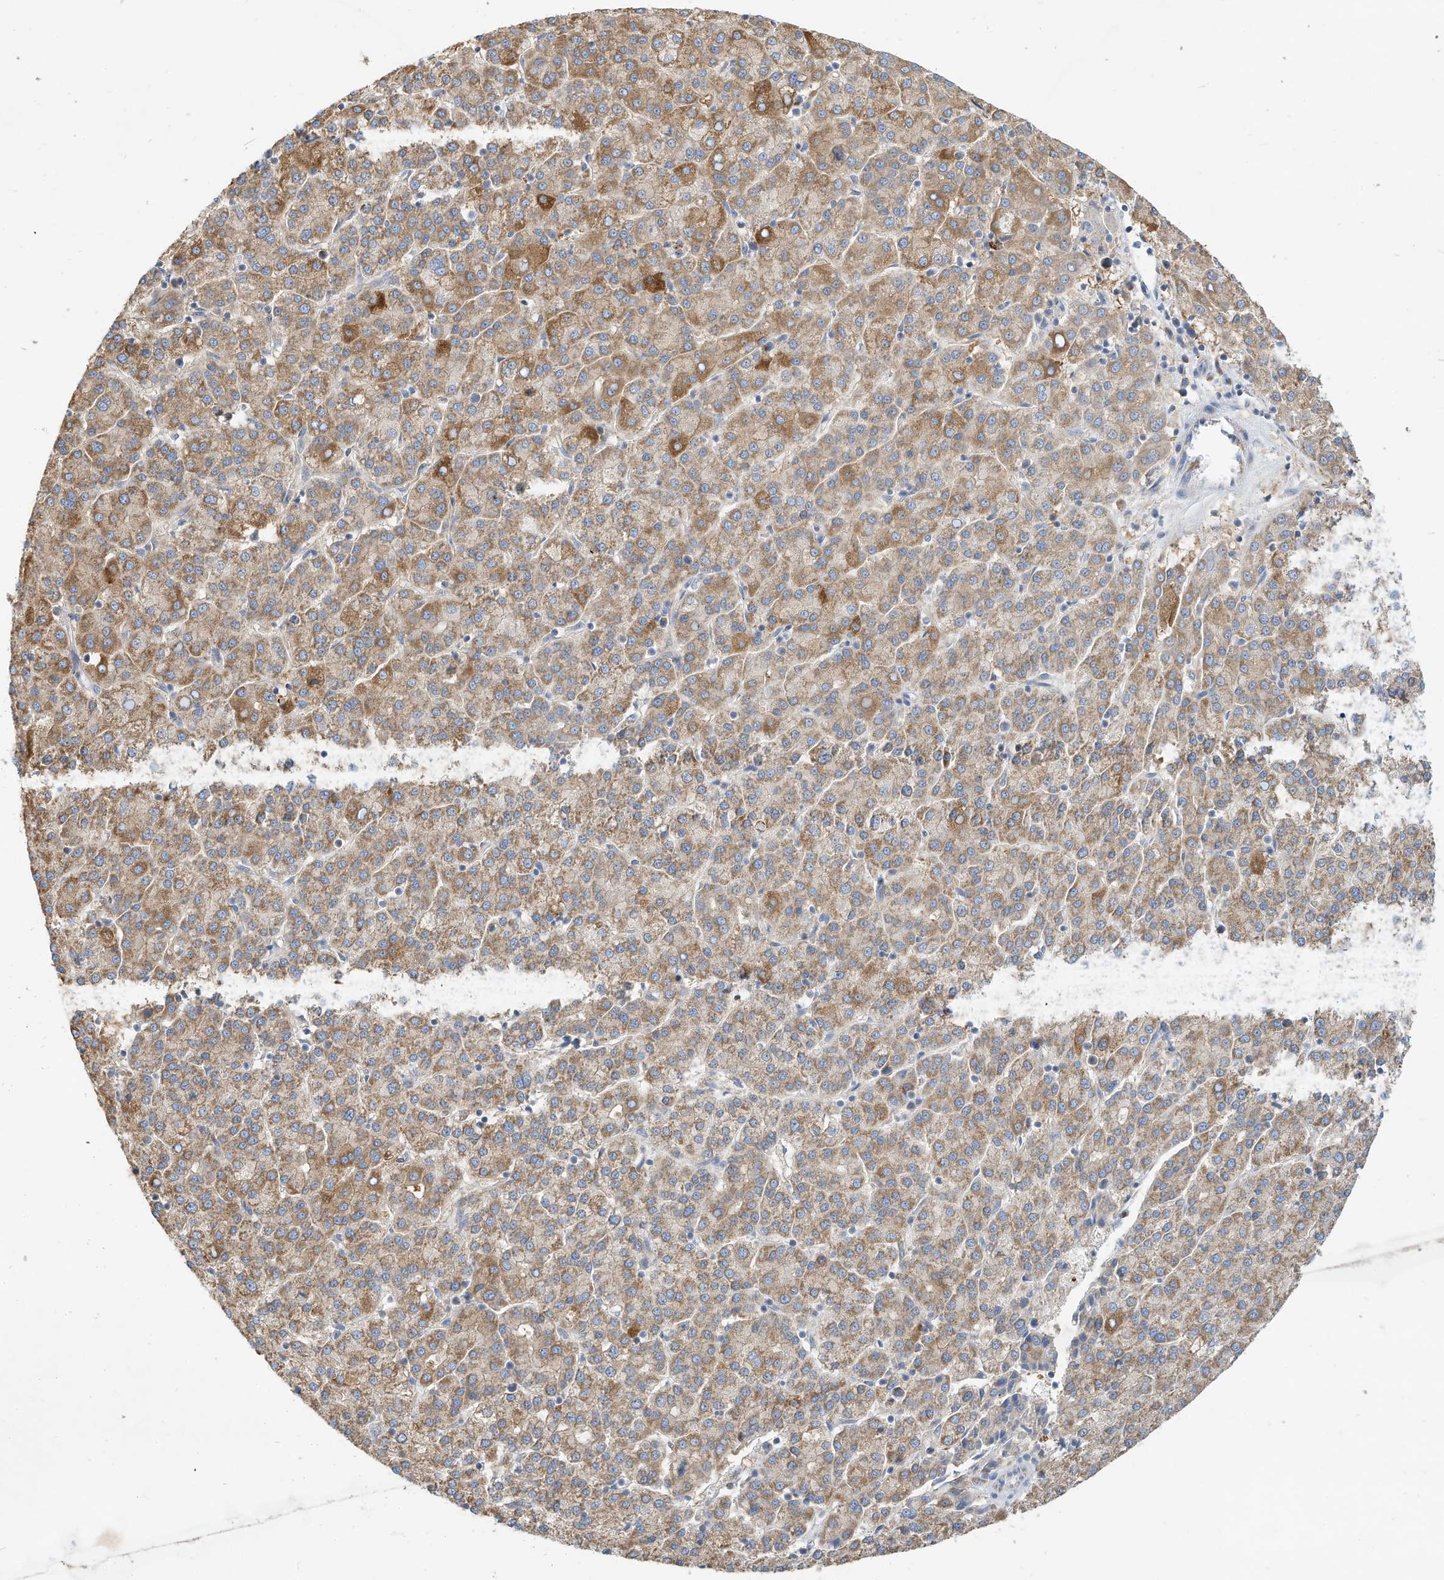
{"staining": {"intensity": "moderate", "quantity": ">75%", "location": "cytoplasmic/membranous"}, "tissue": "liver cancer", "cell_type": "Tumor cells", "image_type": "cancer", "snomed": [{"axis": "morphology", "description": "Carcinoma, Hepatocellular, NOS"}, {"axis": "topography", "description": "Liver"}], "caption": "DAB (3,3'-diaminobenzidine) immunohistochemical staining of liver cancer (hepatocellular carcinoma) displays moderate cytoplasmic/membranous protein staining in about >75% of tumor cells.", "gene": "RHOH", "patient": {"sex": "female", "age": 58}}